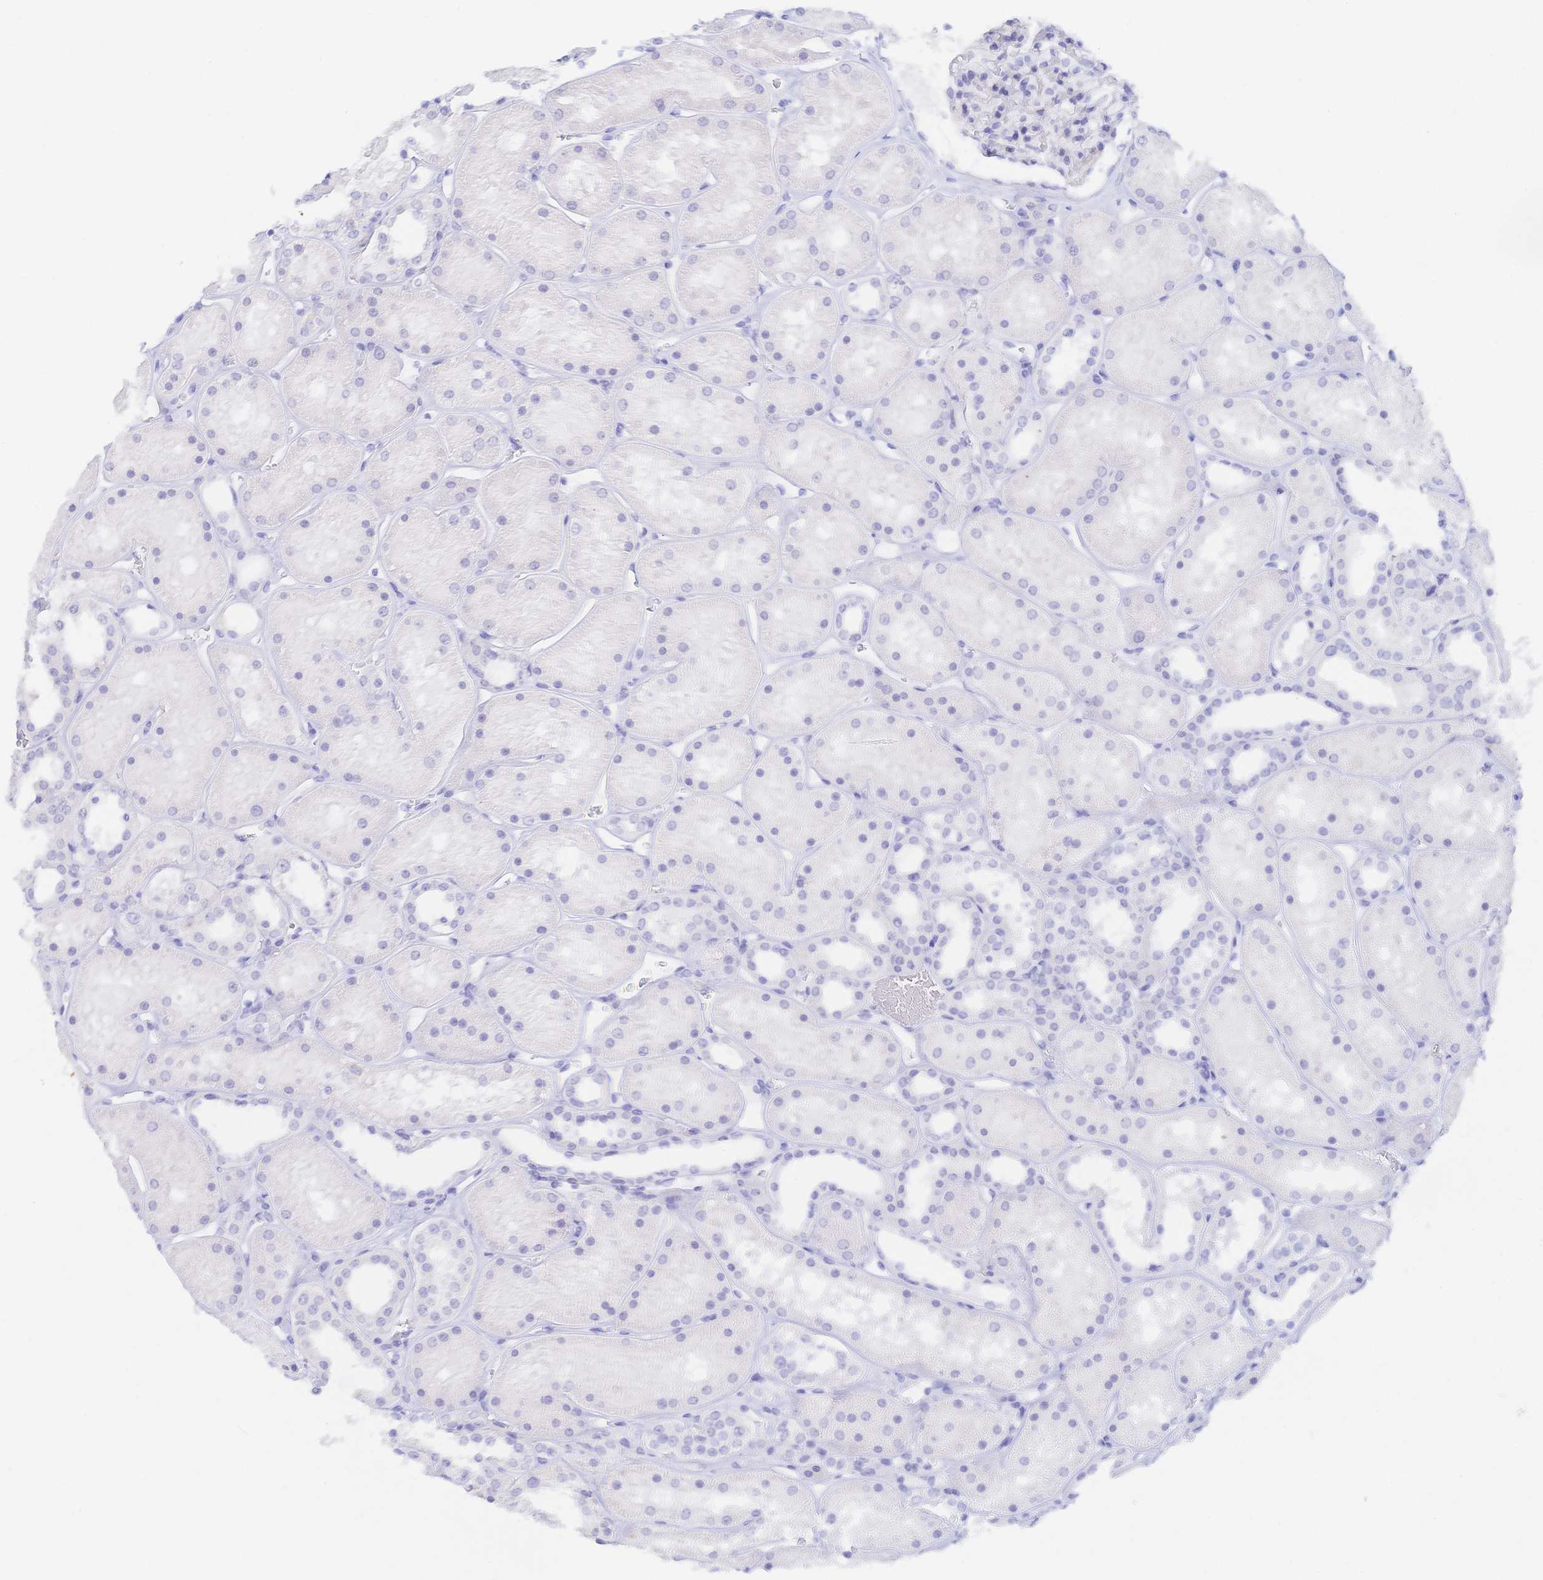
{"staining": {"intensity": "negative", "quantity": "none", "location": "none"}, "tissue": "kidney", "cell_type": "Cells in glomeruli", "image_type": "normal", "snomed": [{"axis": "morphology", "description": "Normal tissue, NOS"}, {"axis": "topography", "description": "Kidney"}], "caption": "High power microscopy image of an immunohistochemistry (IHC) micrograph of benign kidney, revealing no significant positivity in cells in glomeruli. (Immunohistochemistry (ihc), brightfield microscopy, high magnification).", "gene": "KCNH6", "patient": {"sex": "female", "age": 41}}